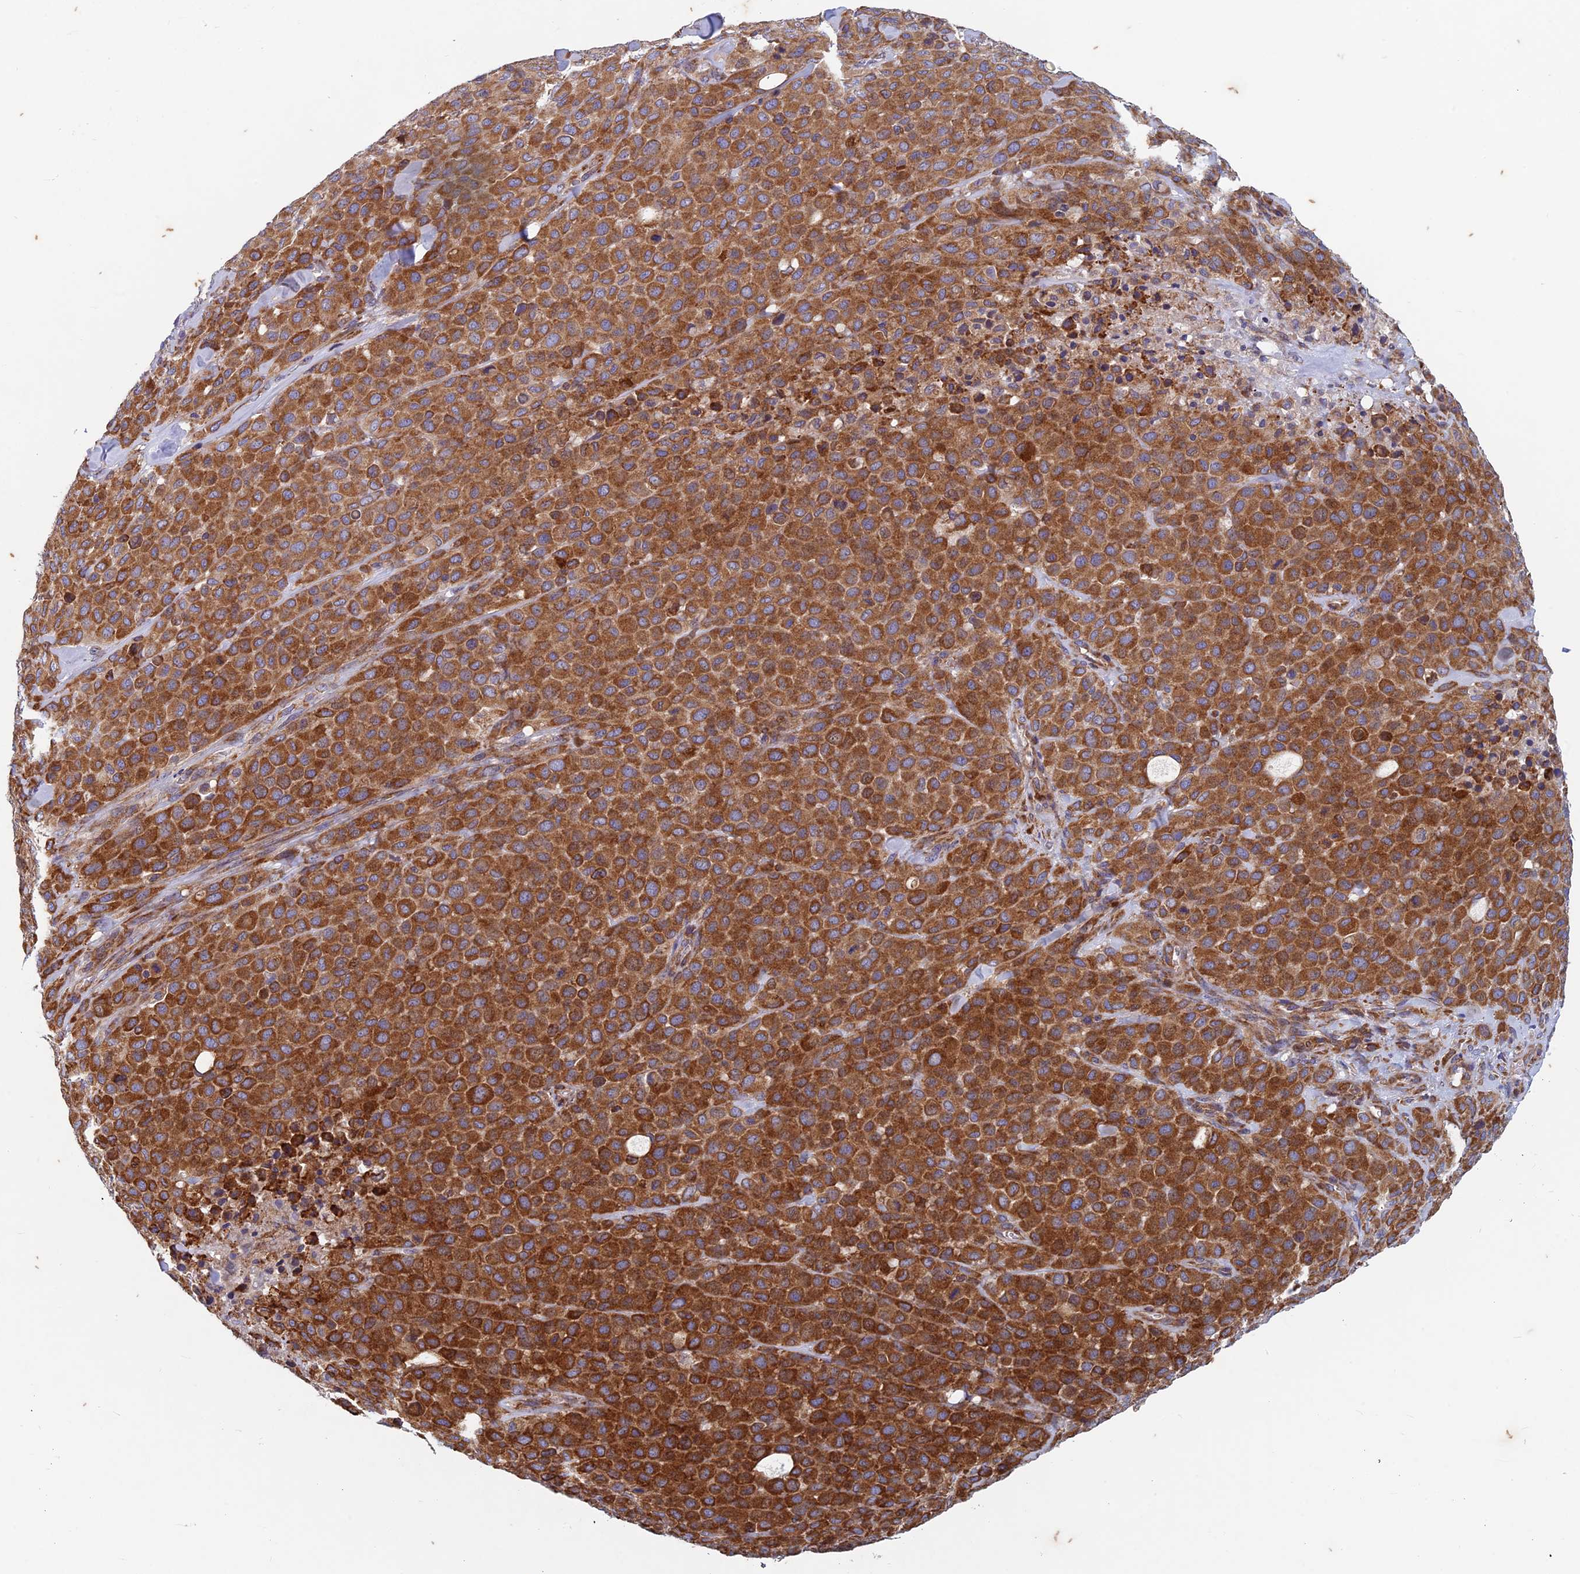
{"staining": {"intensity": "strong", "quantity": ">75%", "location": "cytoplasmic/membranous"}, "tissue": "melanoma", "cell_type": "Tumor cells", "image_type": "cancer", "snomed": [{"axis": "morphology", "description": "Malignant melanoma, Metastatic site"}, {"axis": "topography", "description": "Skin"}], "caption": "Immunohistochemical staining of human melanoma reveals strong cytoplasmic/membranous protein expression in approximately >75% of tumor cells.", "gene": "AP4S1", "patient": {"sex": "female", "age": 81}}